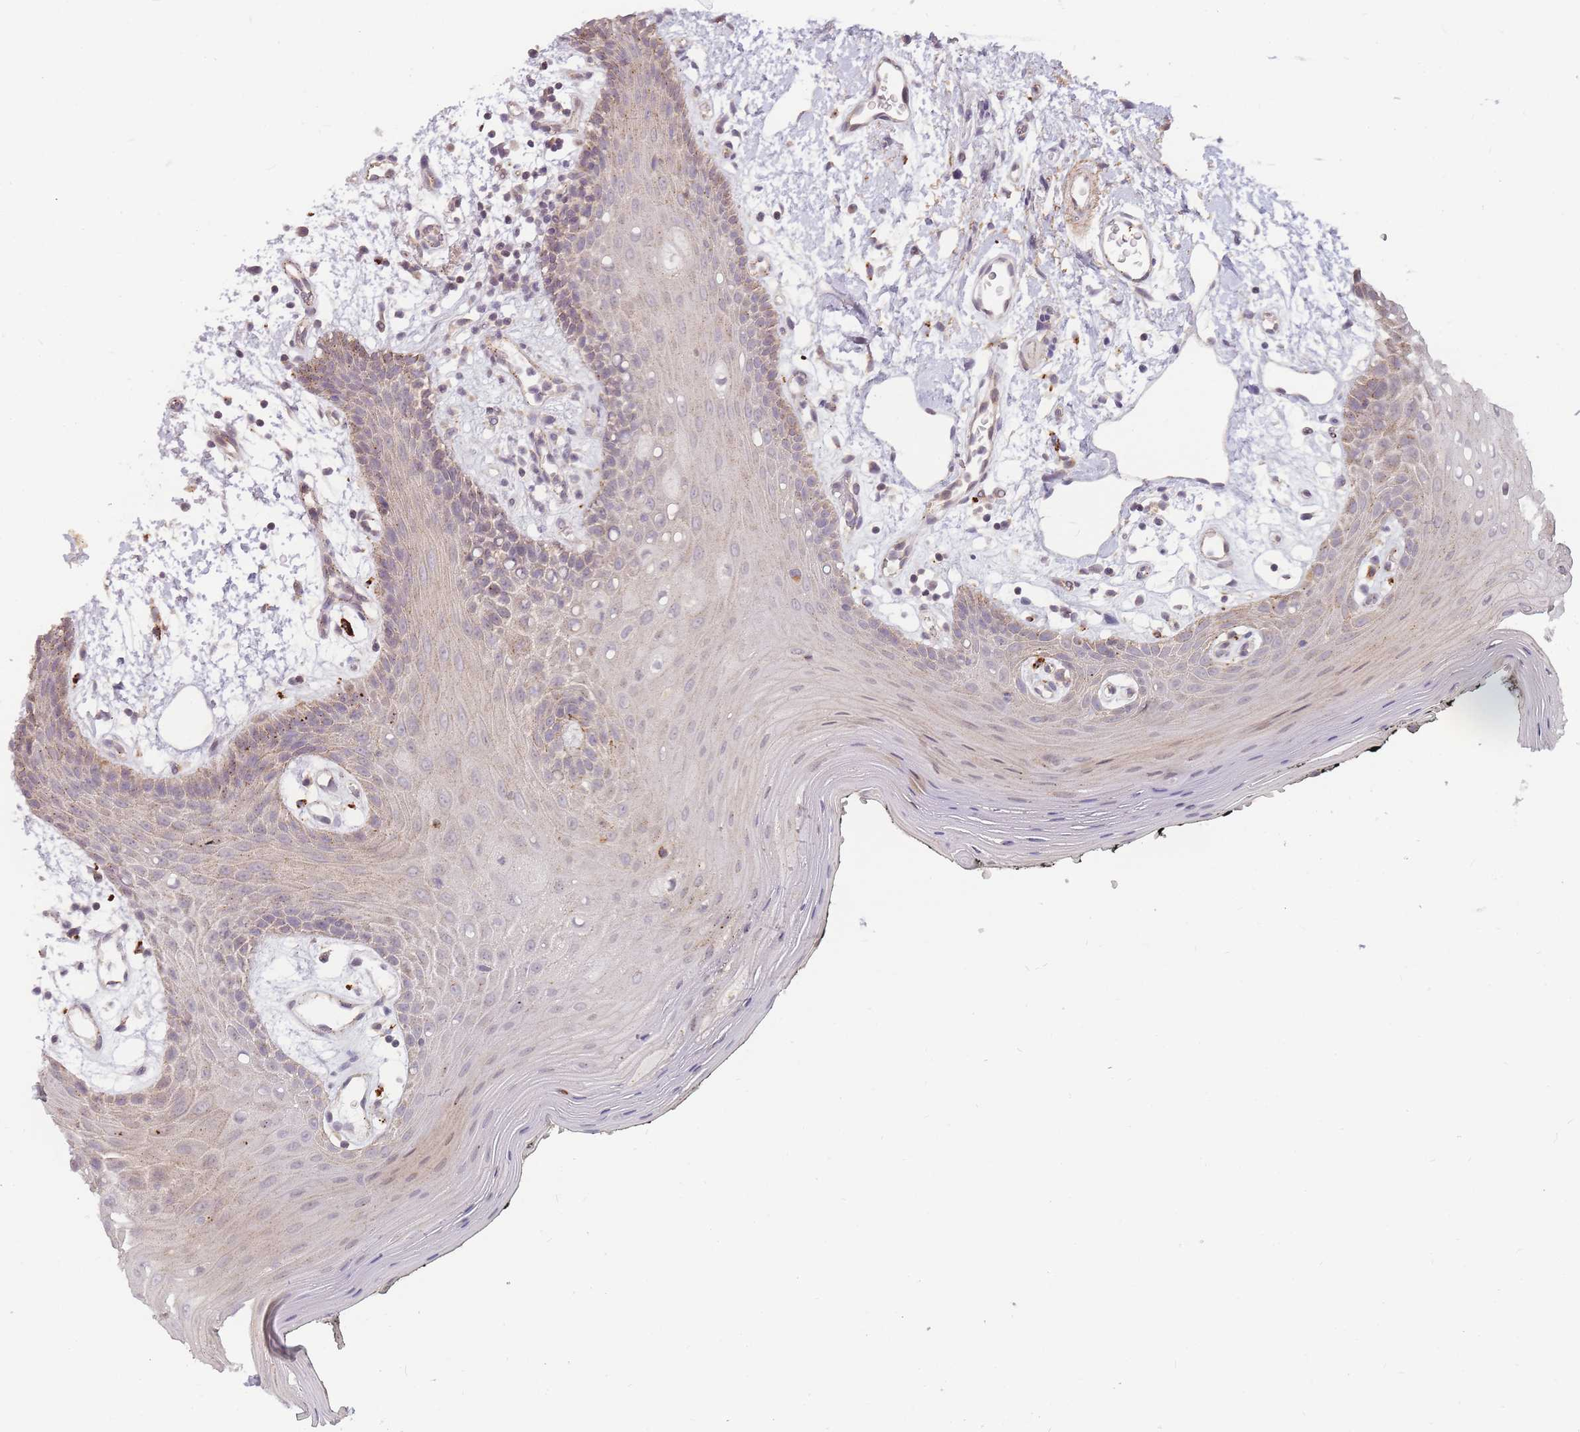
{"staining": {"intensity": "weak", "quantity": "25%-75%", "location": "cytoplasmic/membranous"}, "tissue": "oral mucosa", "cell_type": "Squamous epithelial cells", "image_type": "normal", "snomed": [{"axis": "morphology", "description": "Normal tissue, NOS"}, {"axis": "topography", "description": "Oral tissue"}, {"axis": "topography", "description": "Tounge, NOS"}], "caption": "A high-resolution image shows IHC staining of normal oral mucosa, which displays weak cytoplasmic/membranous staining in about 25%-75% of squamous epithelial cells.", "gene": "ATG5", "patient": {"sex": "female", "age": 59}}